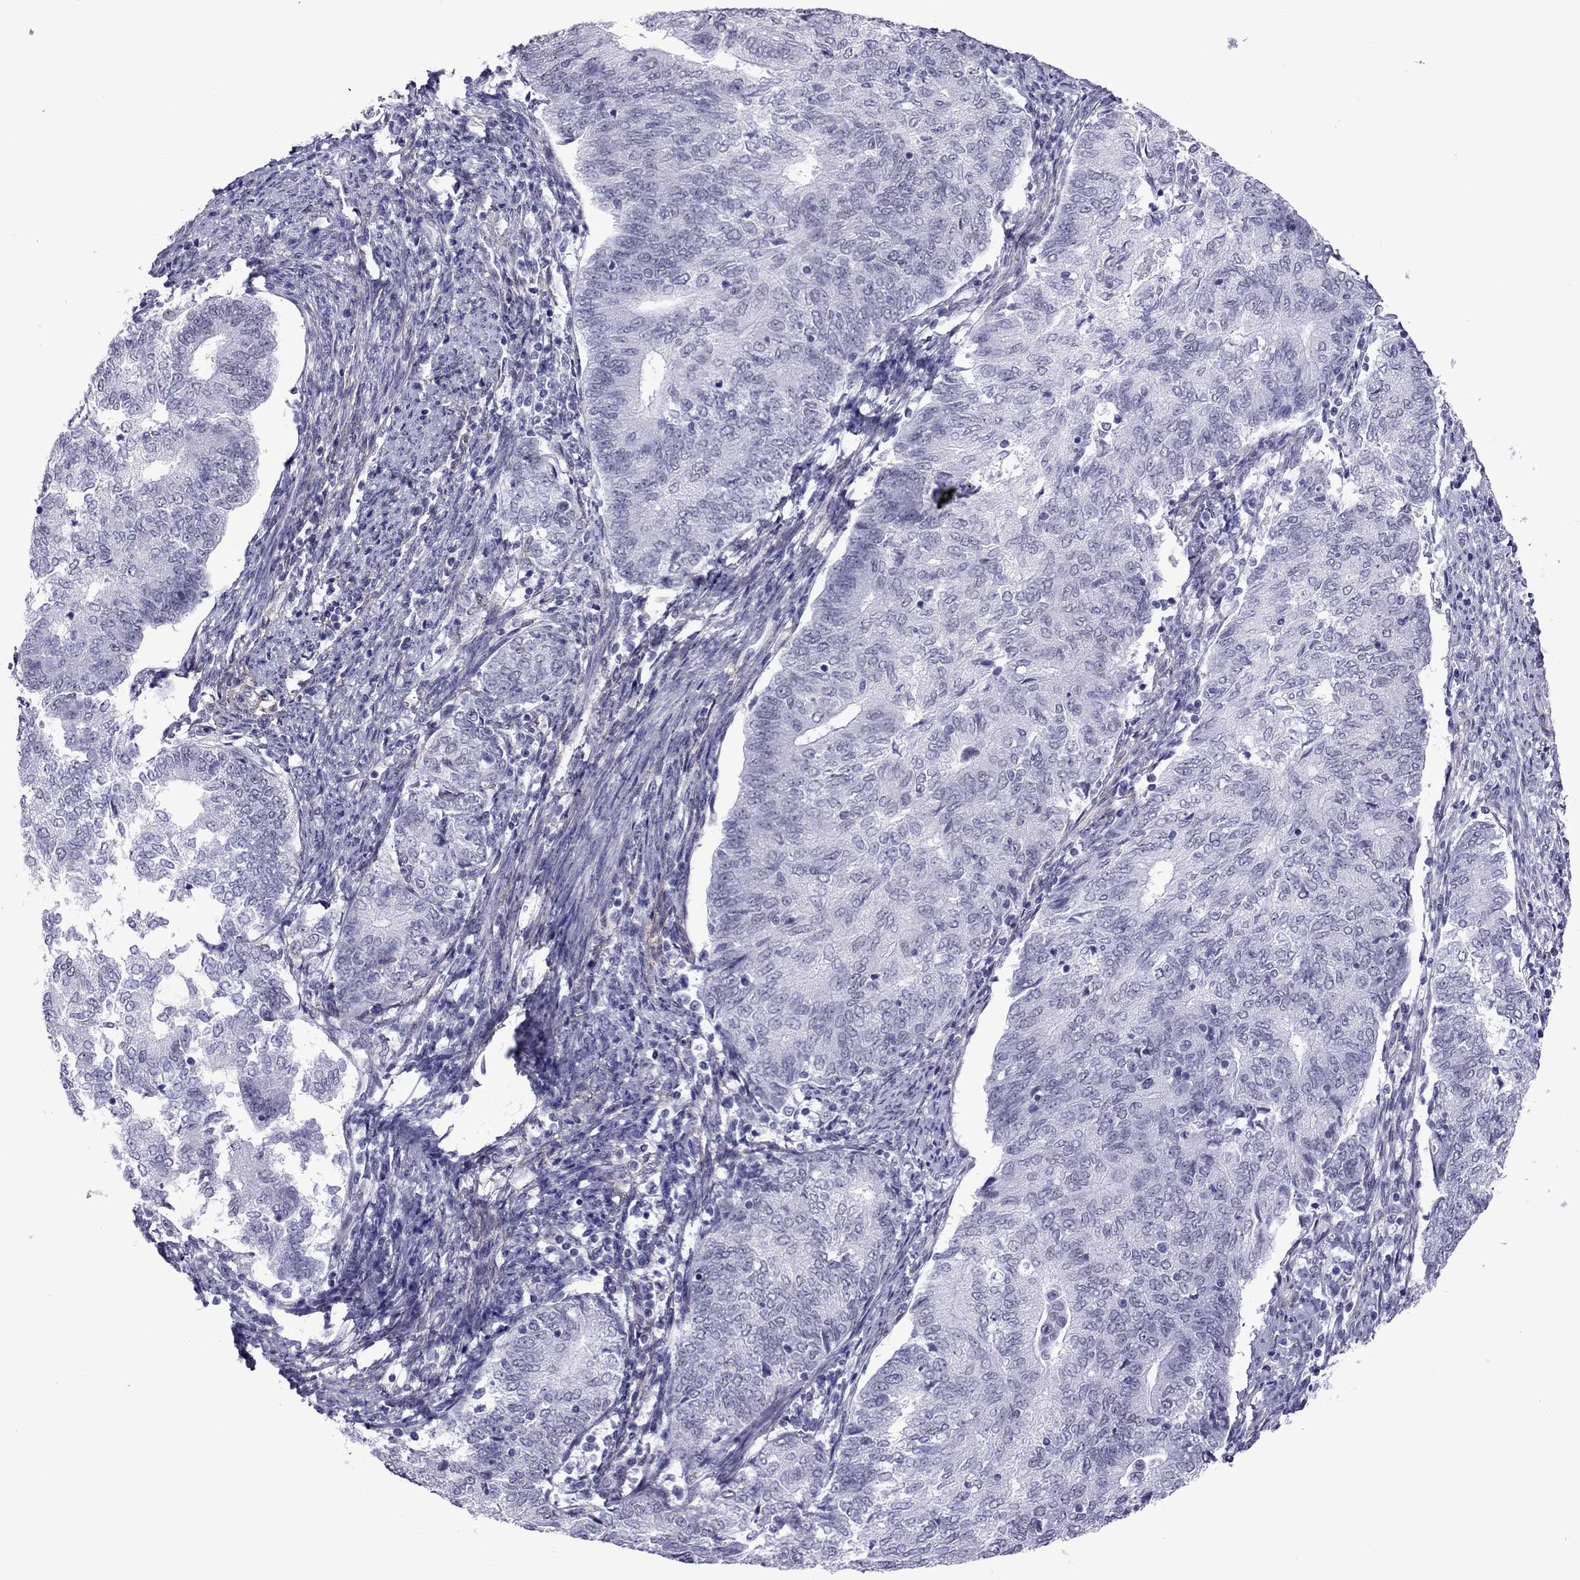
{"staining": {"intensity": "negative", "quantity": "none", "location": "none"}, "tissue": "endometrial cancer", "cell_type": "Tumor cells", "image_type": "cancer", "snomed": [{"axis": "morphology", "description": "Adenocarcinoma, NOS"}, {"axis": "topography", "description": "Endometrium"}], "caption": "Human endometrial adenocarcinoma stained for a protein using immunohistochemistry (IHC) exhibits no expression in tumor cells.", "gene": "ZNF646", "patient": {"sex": "female", "age": 65}}